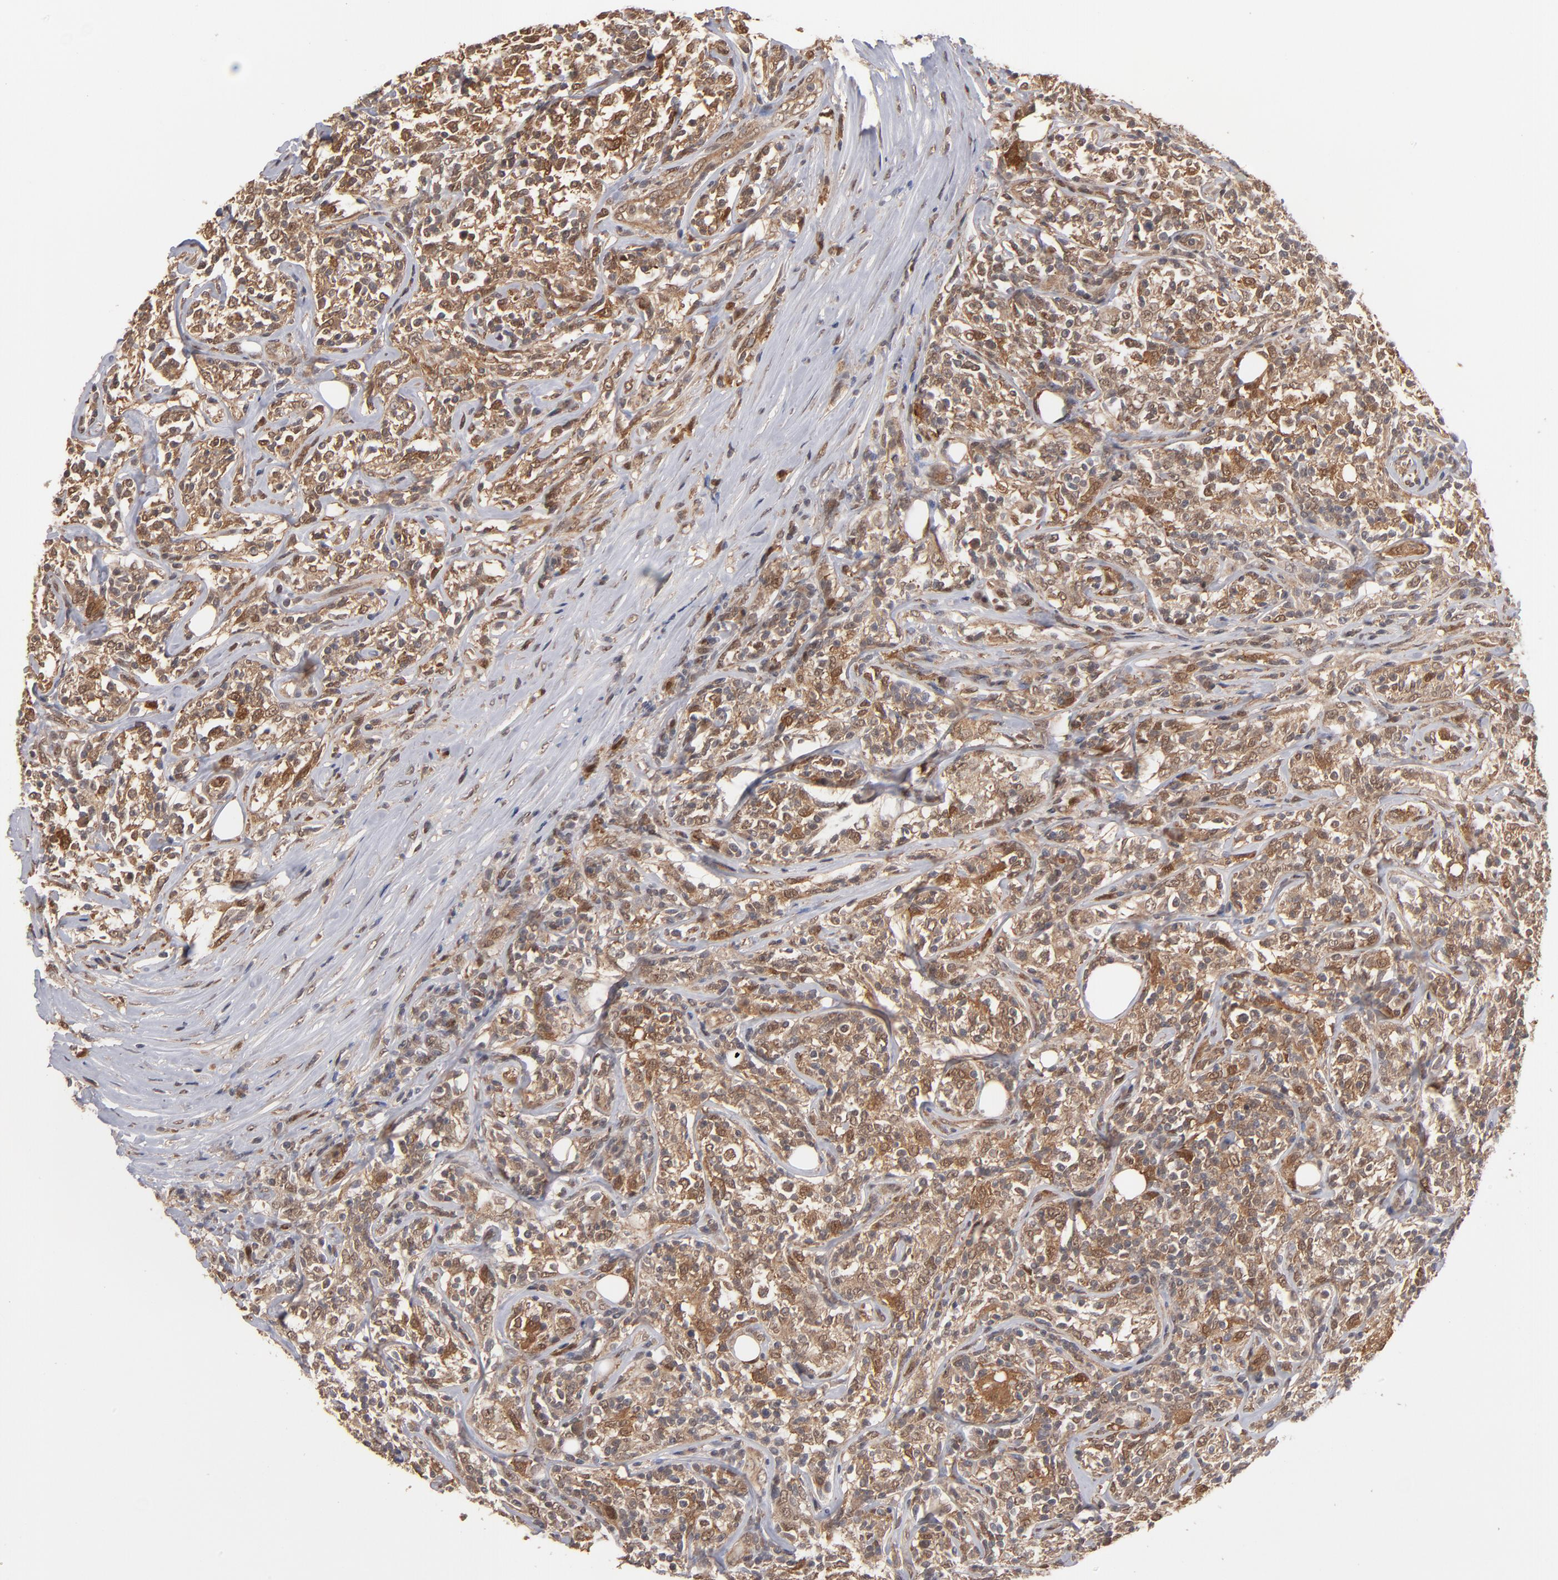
{"staining": {"intensity": "moderate", "quantity": ">75%", "location": "cytoplasmic/membranous,nuclear"}, "tissue": "lymphoma", "cell_type": "Tumor cells", "image_type": "cancer", "snomed": [{"axis": "morphology", "description": "Malignant lymphoma, non-Hodgkin's type, High grade"}, {"axis": "topography", "description": "Lymph node"}], "caption": "Protein expression analysis of lymphoma reveals moderate cytoplasmic/membranous and nuclear positivity in approximately >75% of tumor cells.", "gene": "HUWE1", "patient": {"sex": "female", "age": 84}}